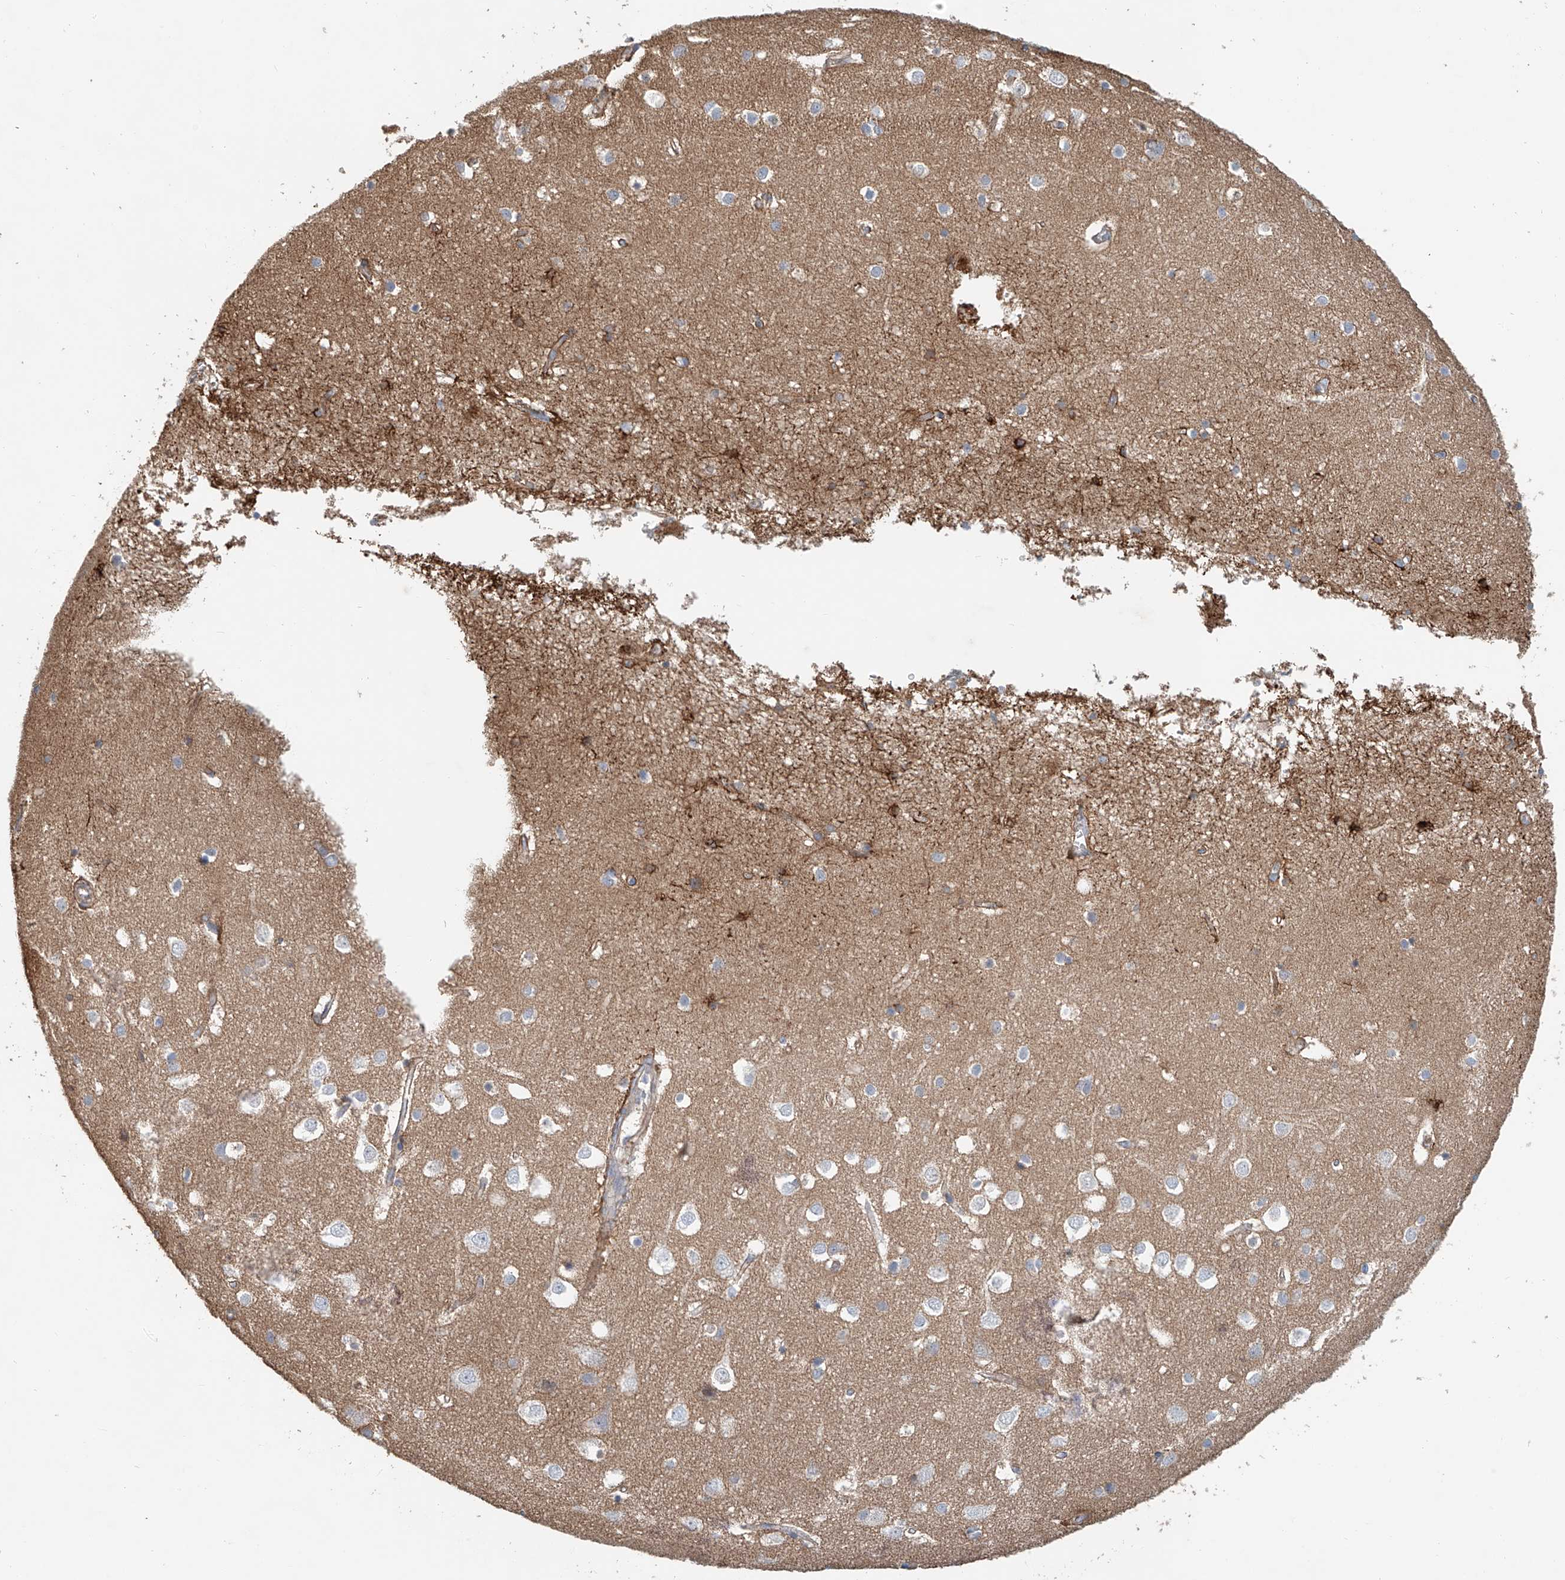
{"staining": {"intensity": "negative", "quantity": "none", "location": "none"}, "tissue": "cerebral cortex", "cell_type": "Endothelial cells", "image_type": "normal", "snomed": [{"axis": "morphology", "description": "Normal tissue, NOS"}, {"axis": "topography", "description": "Cerebral cortex"}], "caption": "High power microscopy photomicrograph of an immunohistochemistry (IHC) histopathology image of normal cerebral cortex, revealing no significant staining in endothelial cells. (IHC, brightfield microscopy, high magnification).", "gene": "FRYL", "patient": {"sex": "male", "age": 54}}